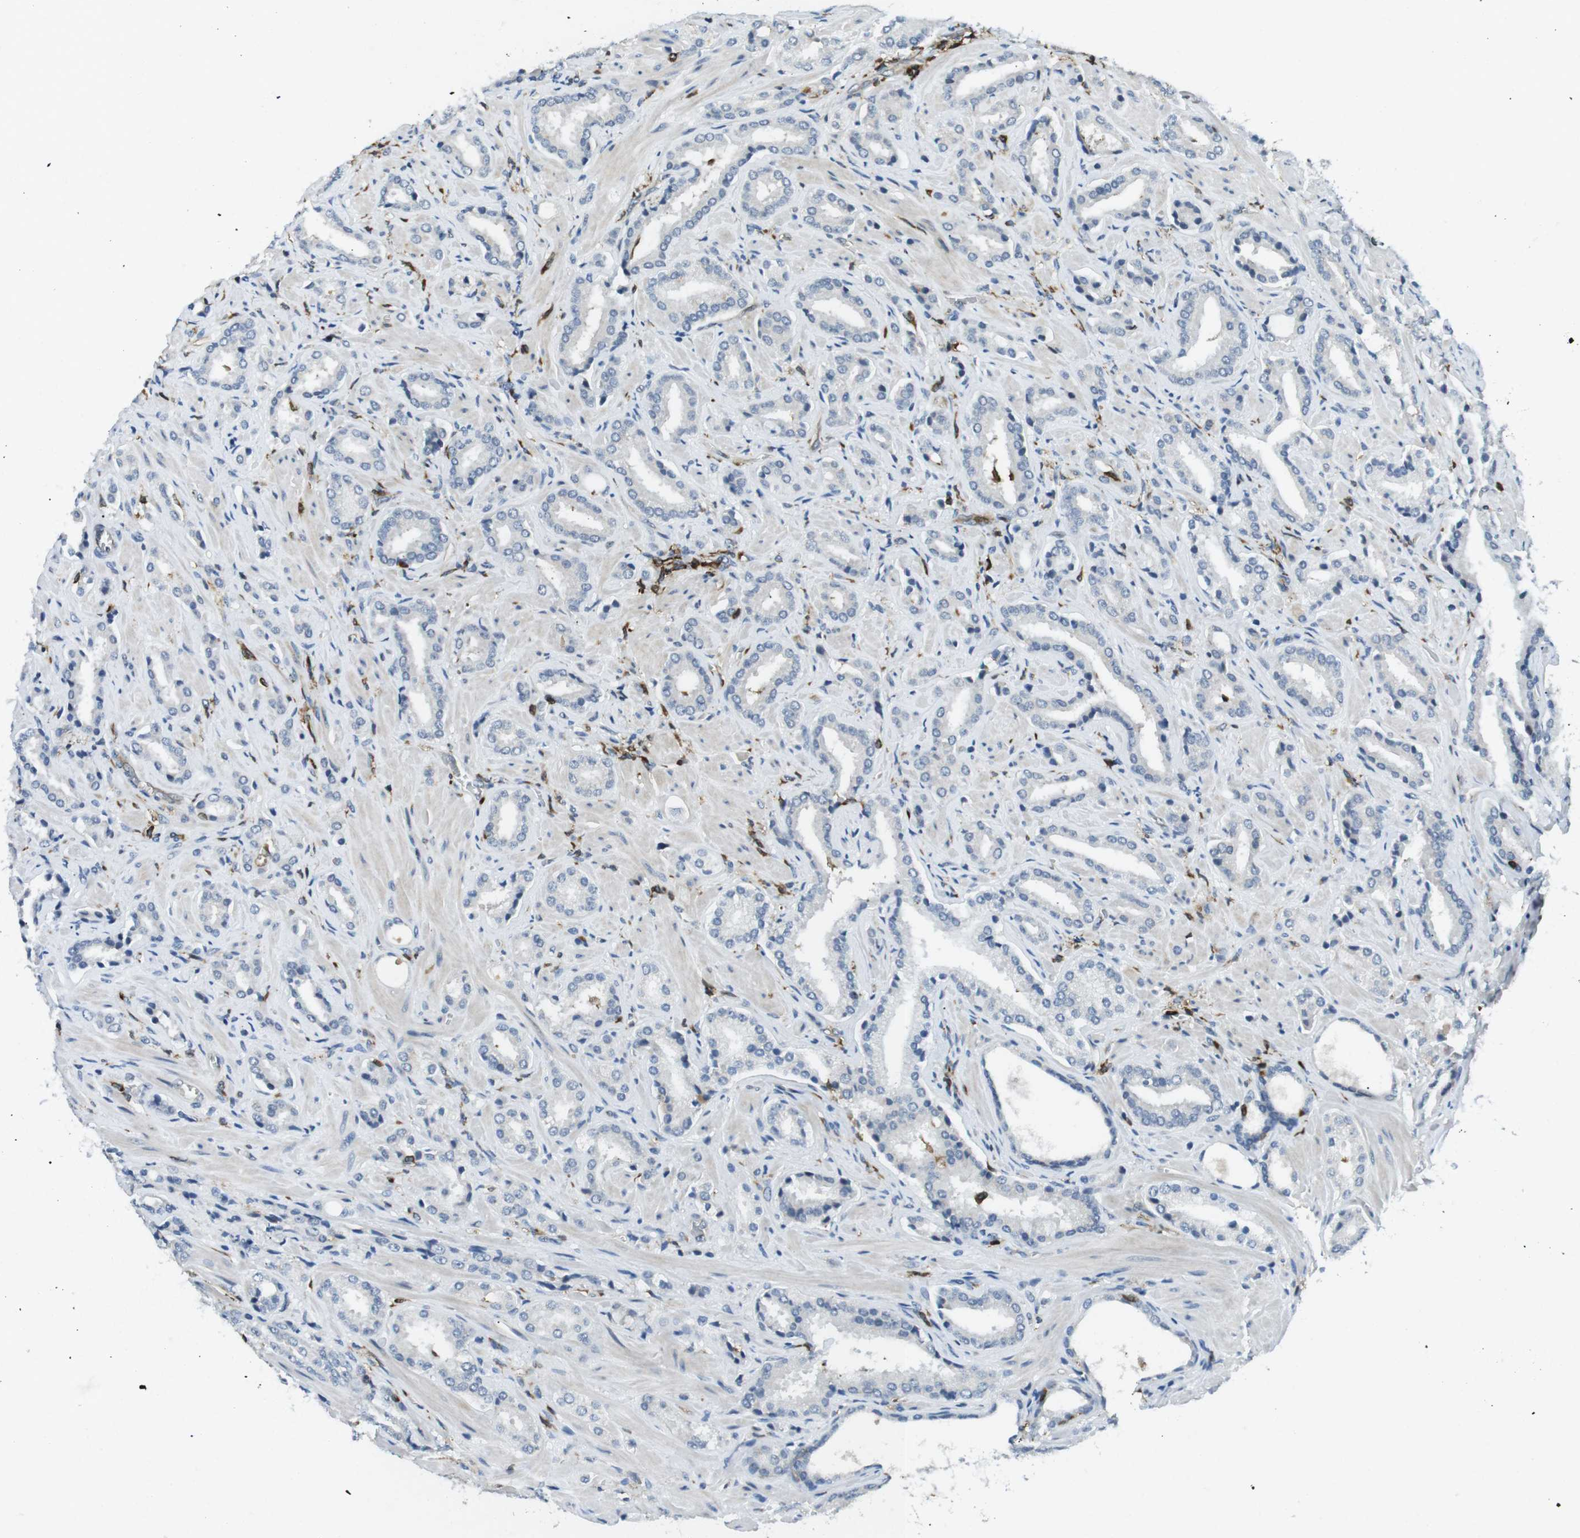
{"staining": {"intensity": "negative", "quantity": "none", "location": "none"}, "tissue": "prostate cancer", "cell_type": "Tumor cells", "image_type": "cancer", "snomed": [{"axis": "morphology", "description": "Adenocarcinoma, High grade"}, {"axis": "topography", "description": "Prostate"}], "caption": "The photomicrograph demonstrates no staining of tumor cells in prostate cancer (high-grade adenocarcinoma).", "gene": "STK10", "patient": {"sex": "male", "age": 64}}